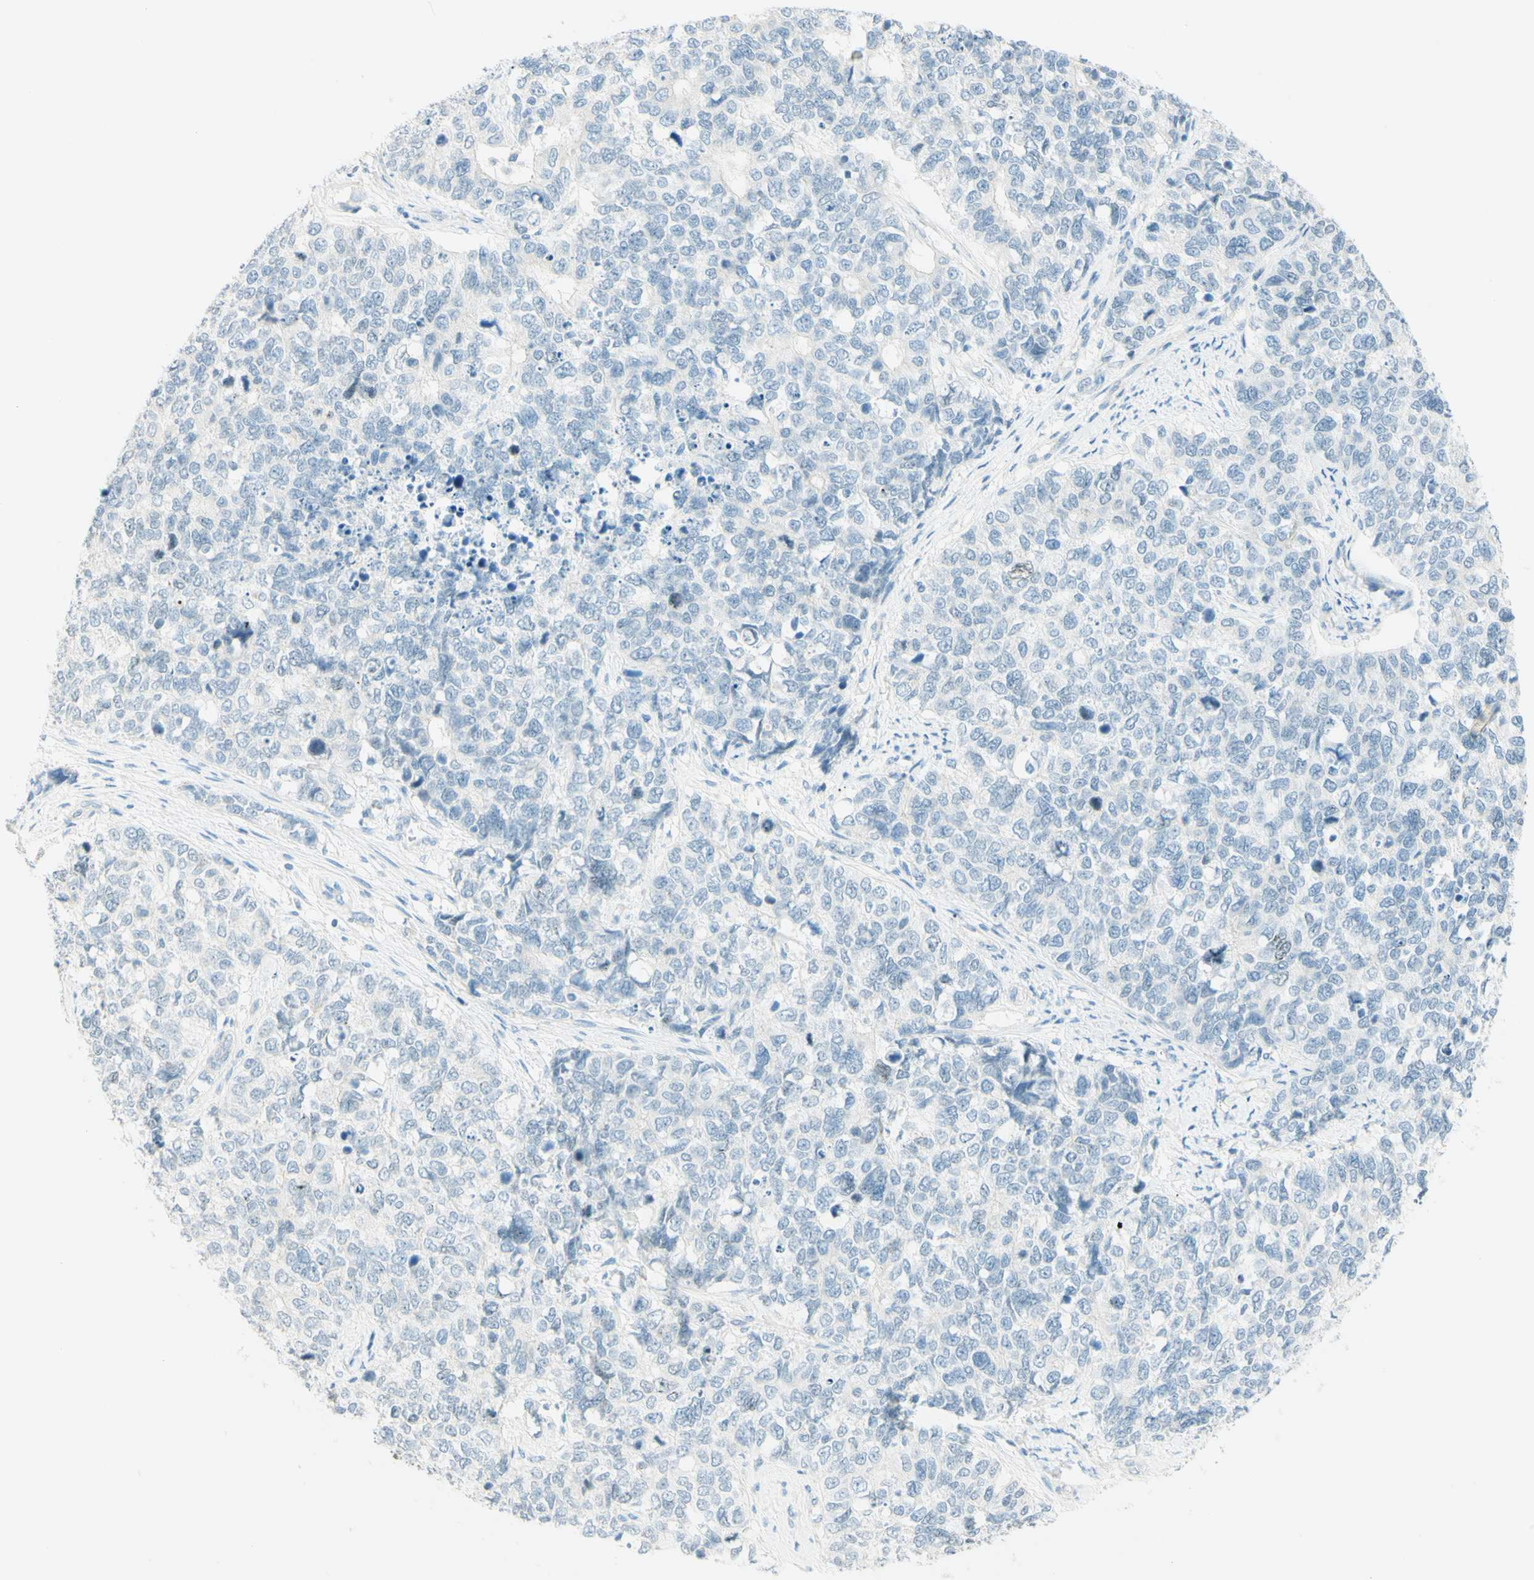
{"staining": {"intensity": "negative", "quantity": "none", "location": "none"}, "tissue": "cervical cancer", "cell_type": "Tumor cells", "image_type": "cancer", "snomed": [{"axis": "morphology", "description": "Squamous cell carcinoma, NOS"}, {"axis": "topography", "description": "Cervix"}], "caption": "The photomicrograph shows no staining of tumor cells in cervical cancer (squamous cell carcinoma).", "gene": "TMEM132D", "patient": {"sex": "female", "age": 63}}